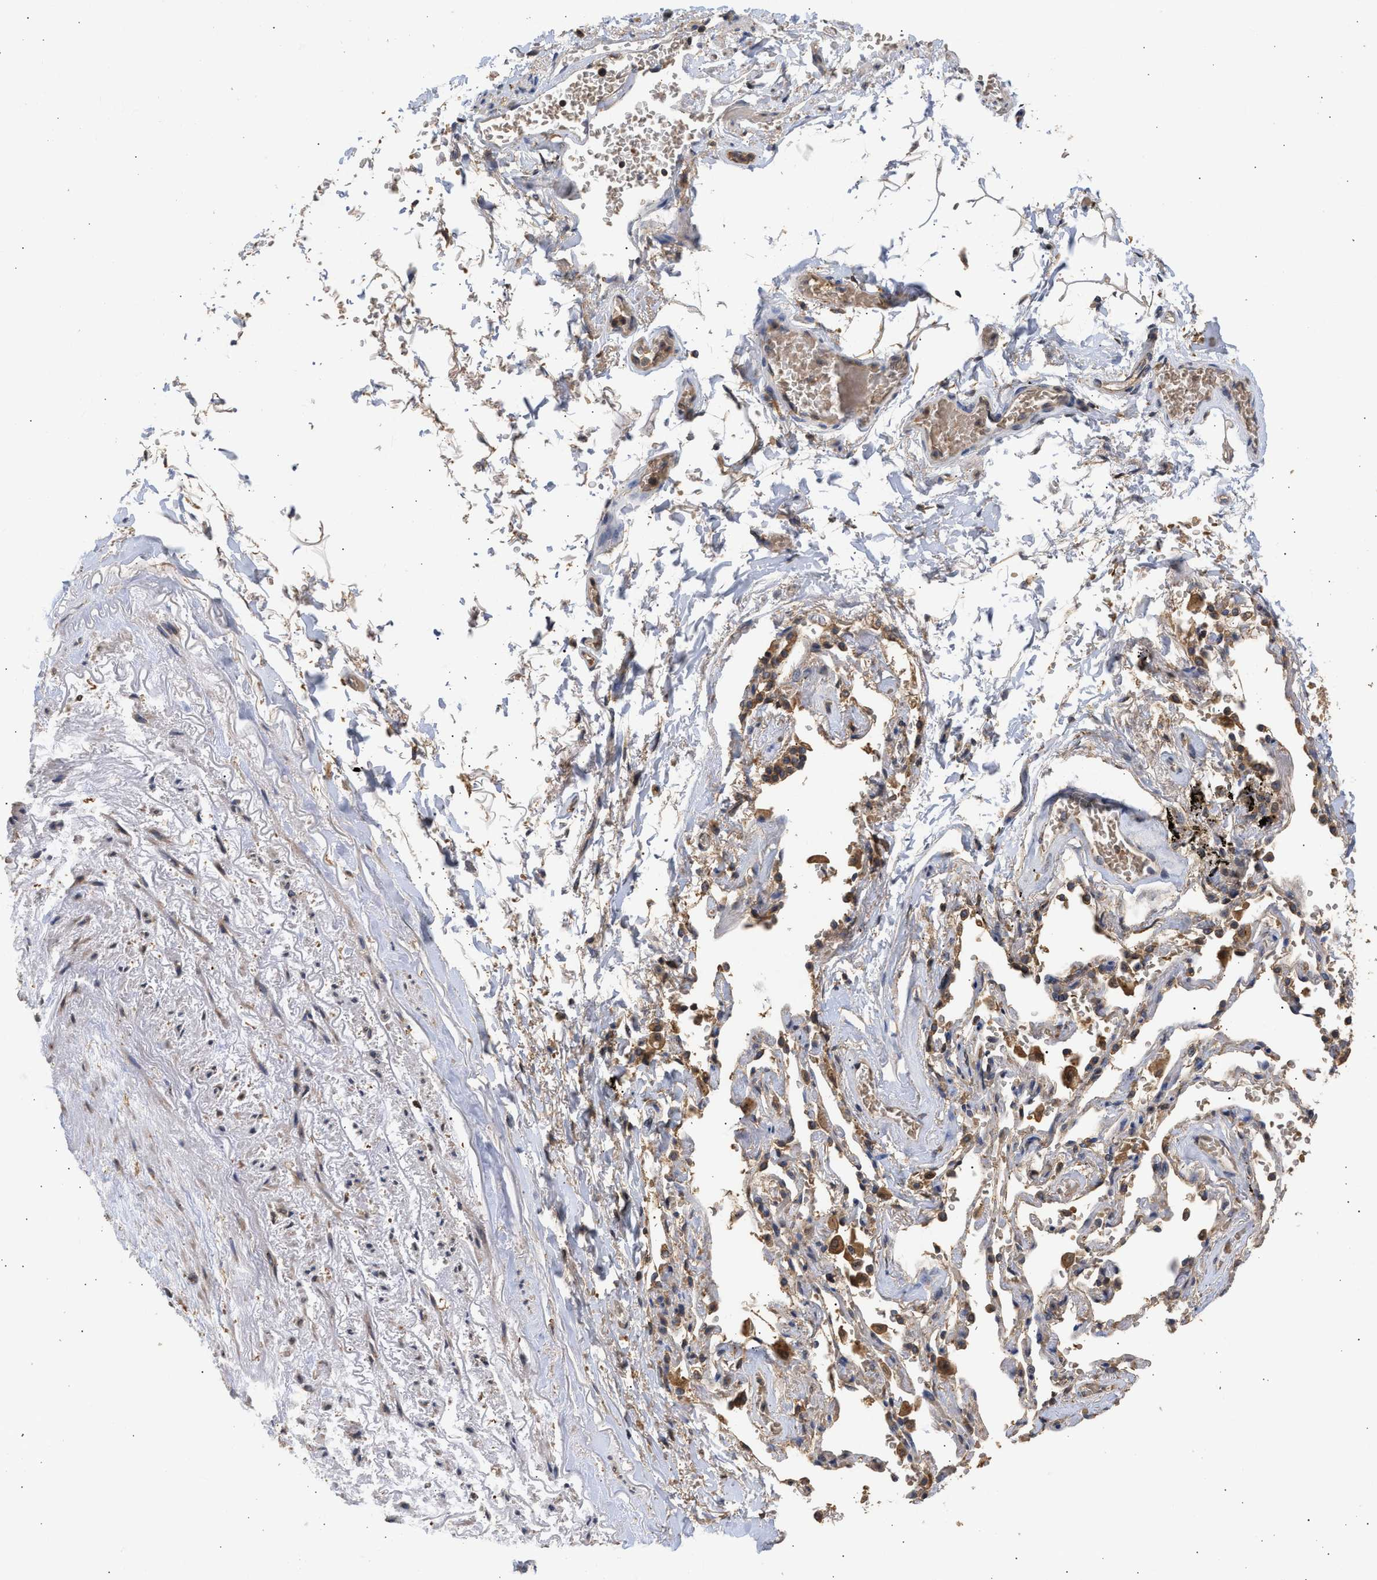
{"staining": {"intensity": "negative", "quantity": "none", "location": "none"}, "tissue": "adipose tissue", "cell_type": "Adipocytes", "image_type": "normal", "snomed": [{"axis": "morphology", "description": "Normal tissue, NOS"}, {"axis": "topography", "description": "Cartilage tissue"}, {"axis": "topography", "description": "Lung"}], "caption": "Adipocytes show no significant protein positivity in benign adipose tissue. (Brightfield microscopy of DAB IHC at high magnification).", "gene": "FITM1", "patient": {"sex": "female", "age": 77}}